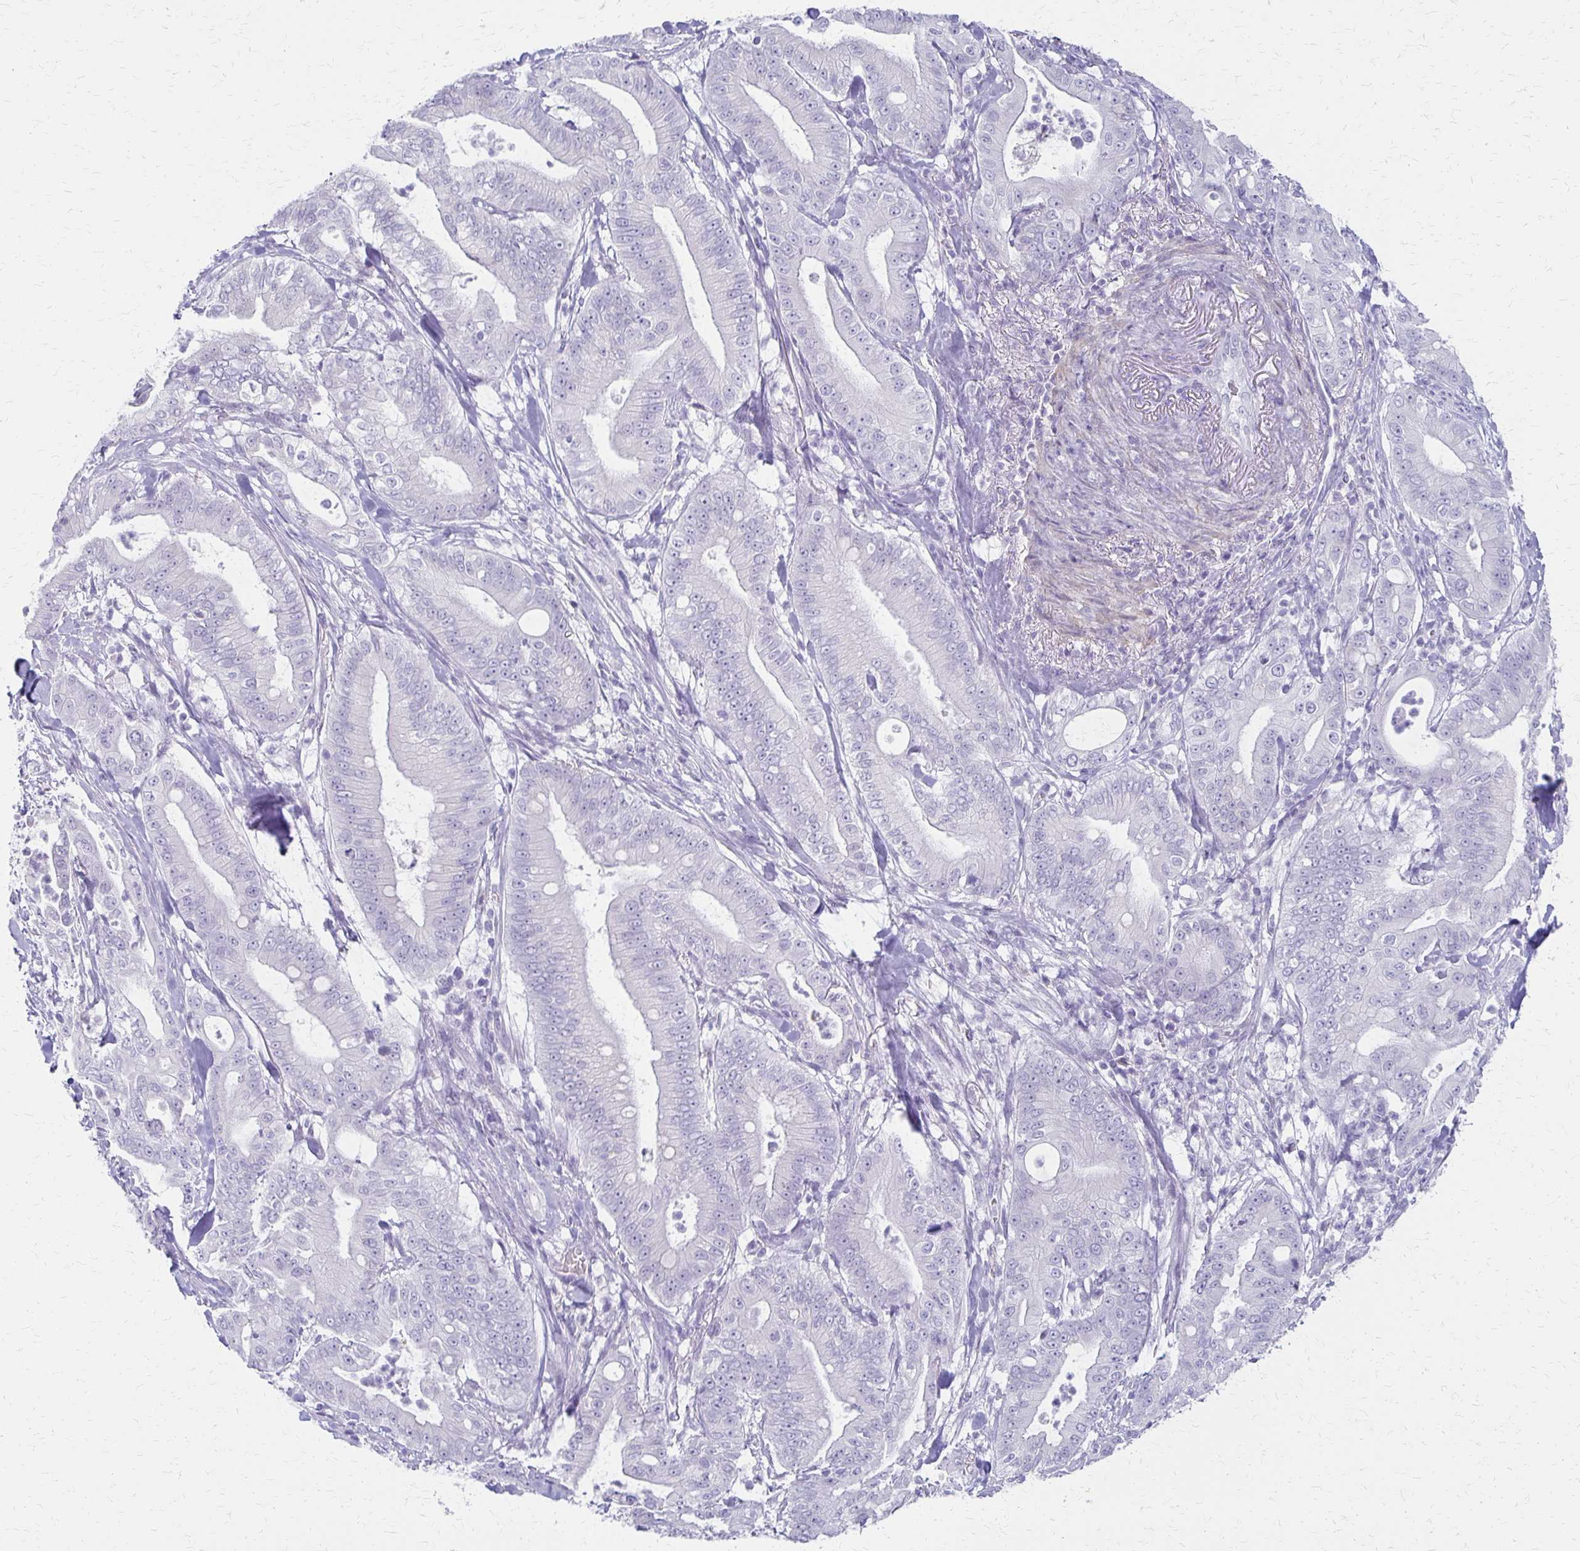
{"staining": {"intensity": "negative", "quantity": "none", "location": "none"}, "tissue": "pancreatic cancer", "cell_type": "Tumor cells", "image_type": "cancer", "snomed": [{"axis": "morphology", "description": "Adenocarcinoma, NOS"}, {"axis": "topography", "description": "Pancreas"}], "caption": "Protein analysis of pancreatic cancer (adenocarcinoma) displays no significant staining in tumor cells.", "gene": "IVL", "patient": {"sex": "male", "age": 71}}